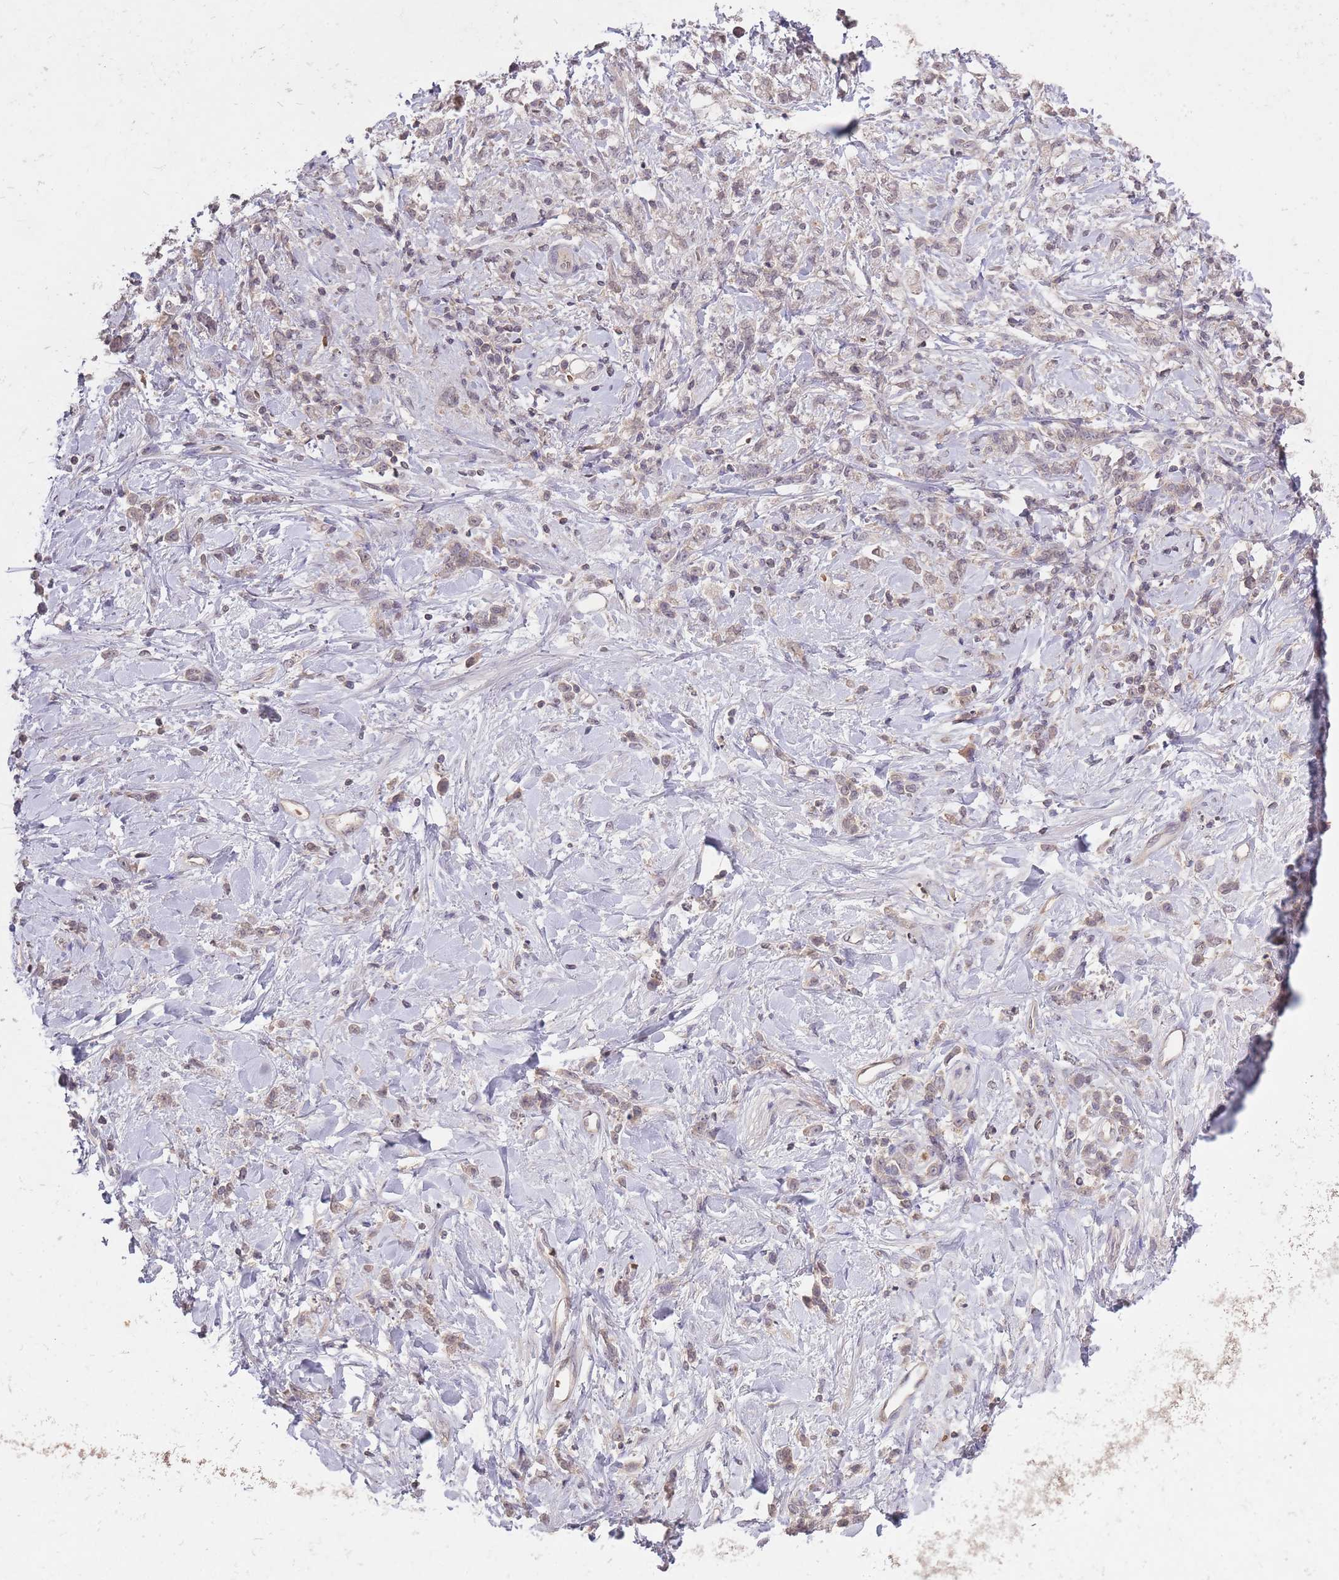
{"staining": {"intensity": "negative", "quantity": "none", "location": "none"}, "tissue": "stomach cancer", "cell_type": "Tumor cells", "image_type": "cancer", "snomed": [{"axis": "morphology", "description": "Adenocarcinoma, NOS"}, {"axis": "topography", "description": "Stomach"}], "caption": "DAB immunohistochemical staining of stomach adenocarcinoma reveals no significant staining in tumor cells. Brightfield microscopy of immunohistochemistry (IHC) stained with DAB (3,3'-diaminobenzidine) (brown) and hematoxylin (blue), captured at high magnification.", "gene": "ADCYAP1R1", "patient": {"sex": "female", "age": 60}}